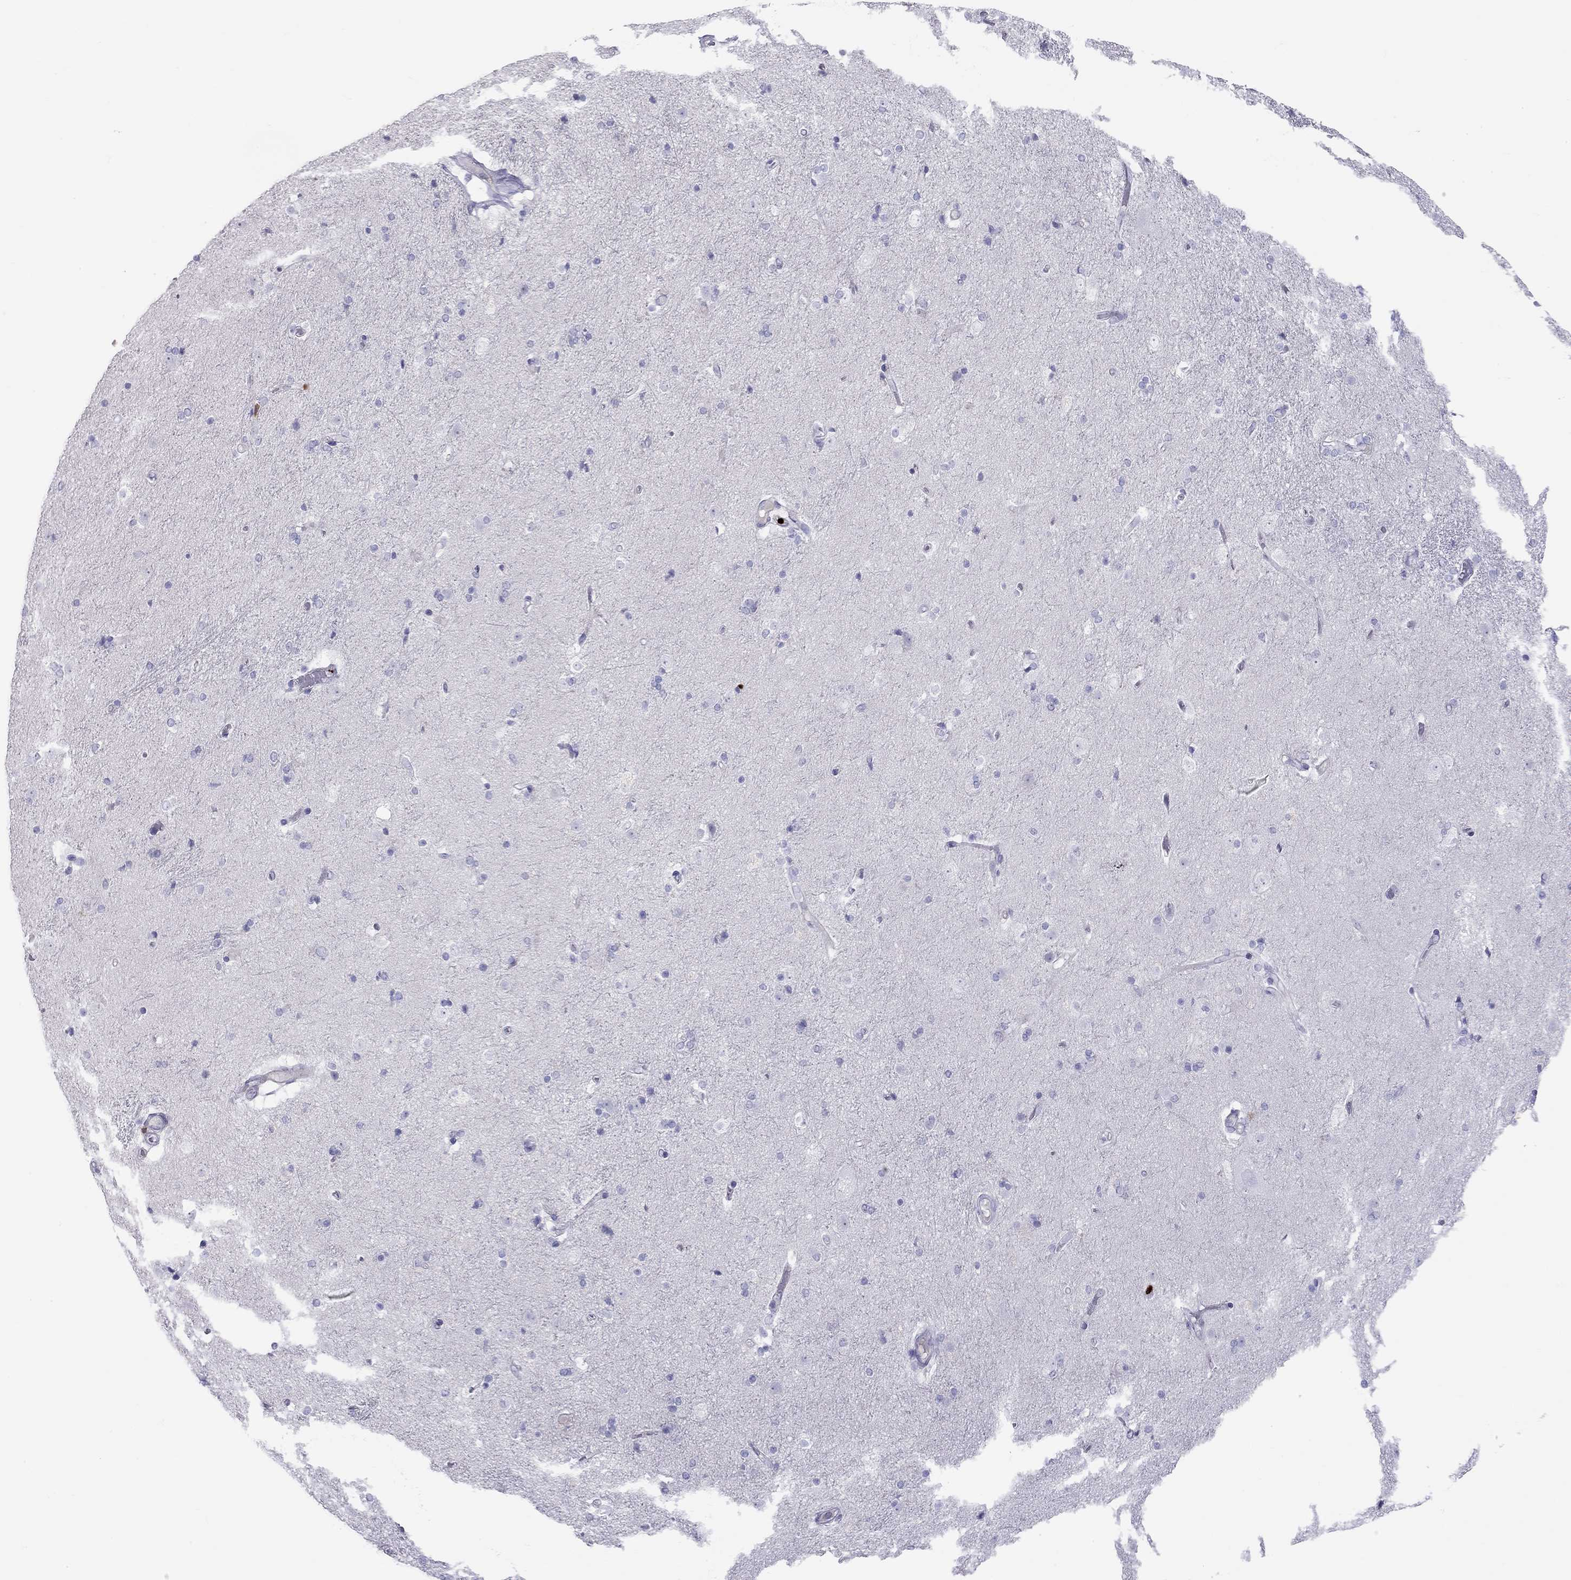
{"staining": {"intensity": "negative", "quantity": "none", "location": "none"}, "tissue": "caudate", "cell_type": "Glial cells", "image_type": "normal", "snomed": [{"axis": "morphology", "description": "Normal tissue, NOS"}, {"axis": "topography", "description": "Lateral ventricle wall"}], "caption": "High magnification brightfield microscopy of unremarkable caudate stained with DAB (brown) and counterstained with hematoxylin (blue): glial cells show no significant positivity.", "gene": "SH2D2A", "patient": {"sex": "male", "age": 54}}